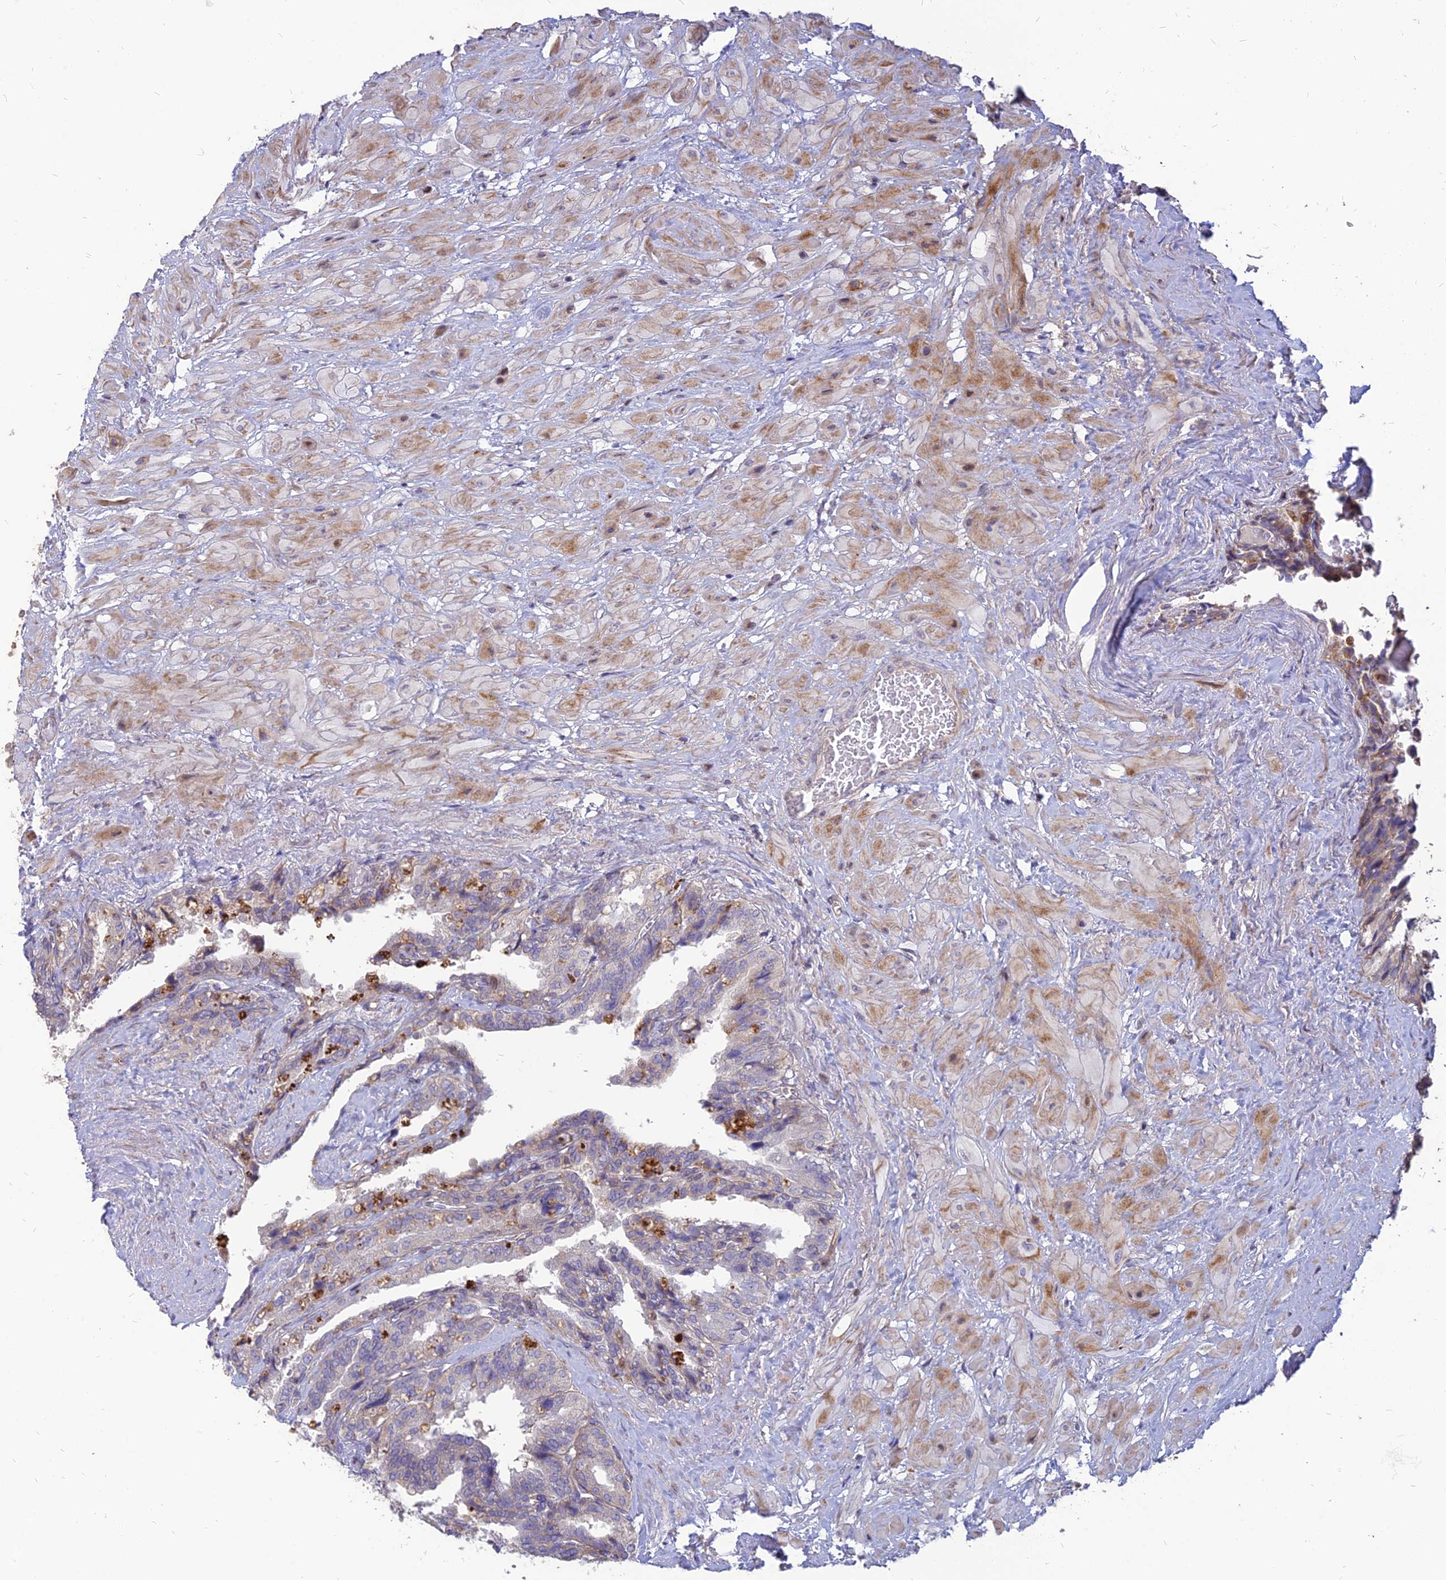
{"staining": {"intensity": "moderate", "quantity": "<25%", "location": "cytoplasmic/membranous"}, "tissue": "seminal vesicle", "cell_type": "Glandular cells", "image_type": "normal", "snomed": [{"axis": "morphology", "description": "Normal tissue, NOS"}, {"axis": "topography", "description": "Seminal veicle"}, {"axis": "topography", "description": "Peripheral nerve tissue"}], "caption": "Moderate cytoplasmic/membranous staining for a protein is seen in approximately <25% of glandular cells of normal seminal vesicle using IHC.", "gene": "ST3GAL6", "patient": {"sex": "male", "age": 60}}